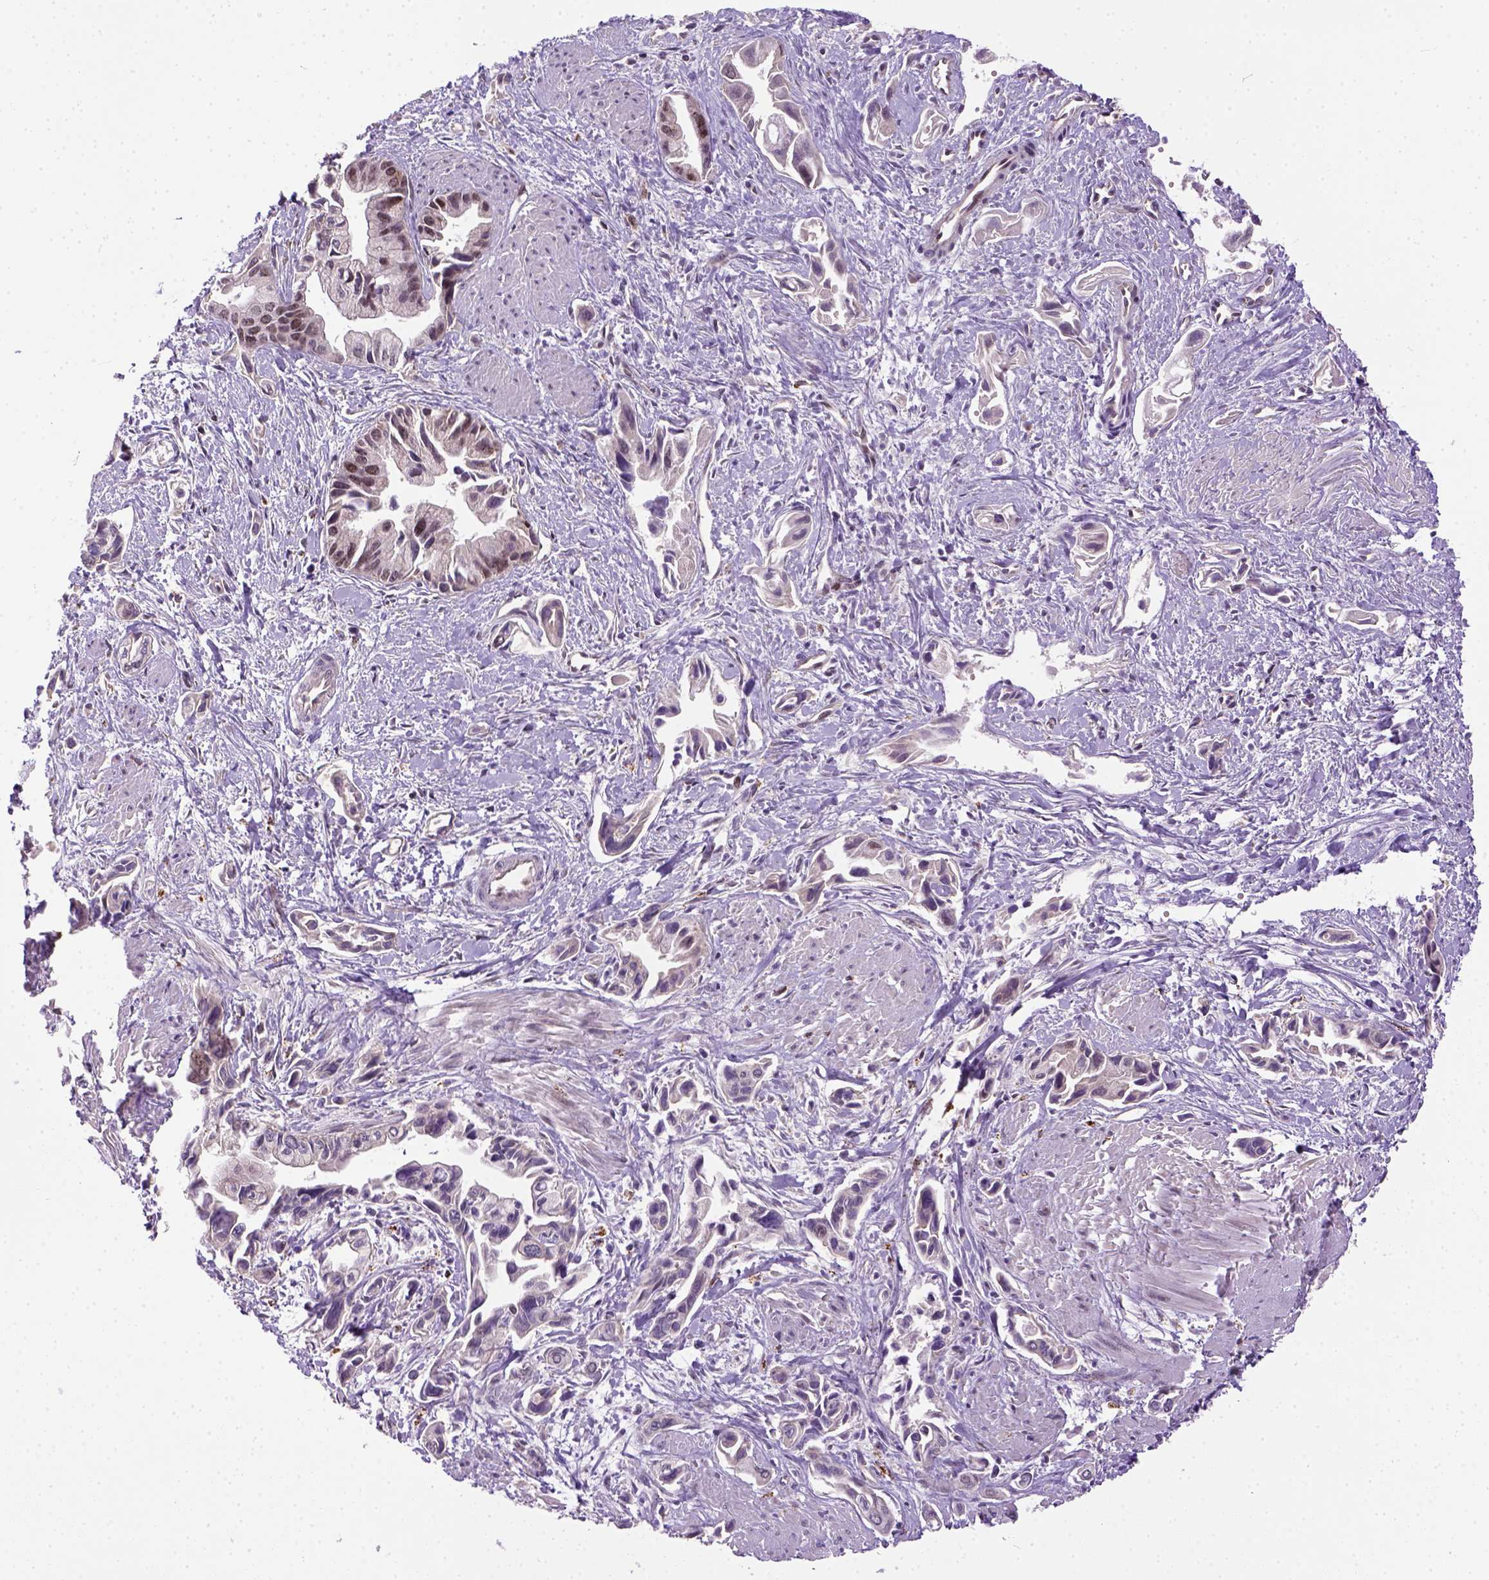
{"staining": {"intensity": "weak", "quantity": "<25%", "location": "nuclear"}, "tissue": "pancreatic cancer", "cell_type": "Tumor cells", "image_type": "cancer", "snomed": [{"axis": "morphology", "description": "Adenocarcinoma, NOS"}, {"axis": "topography", "description": "Pancreas"}], "caption": "Adenocarcinoma (pancreatic) was stained to show a protein in brown. There is no significant expression in tumor cells.", "gene": "KAZN", "patient": {"sex": "female", "age": 61}}